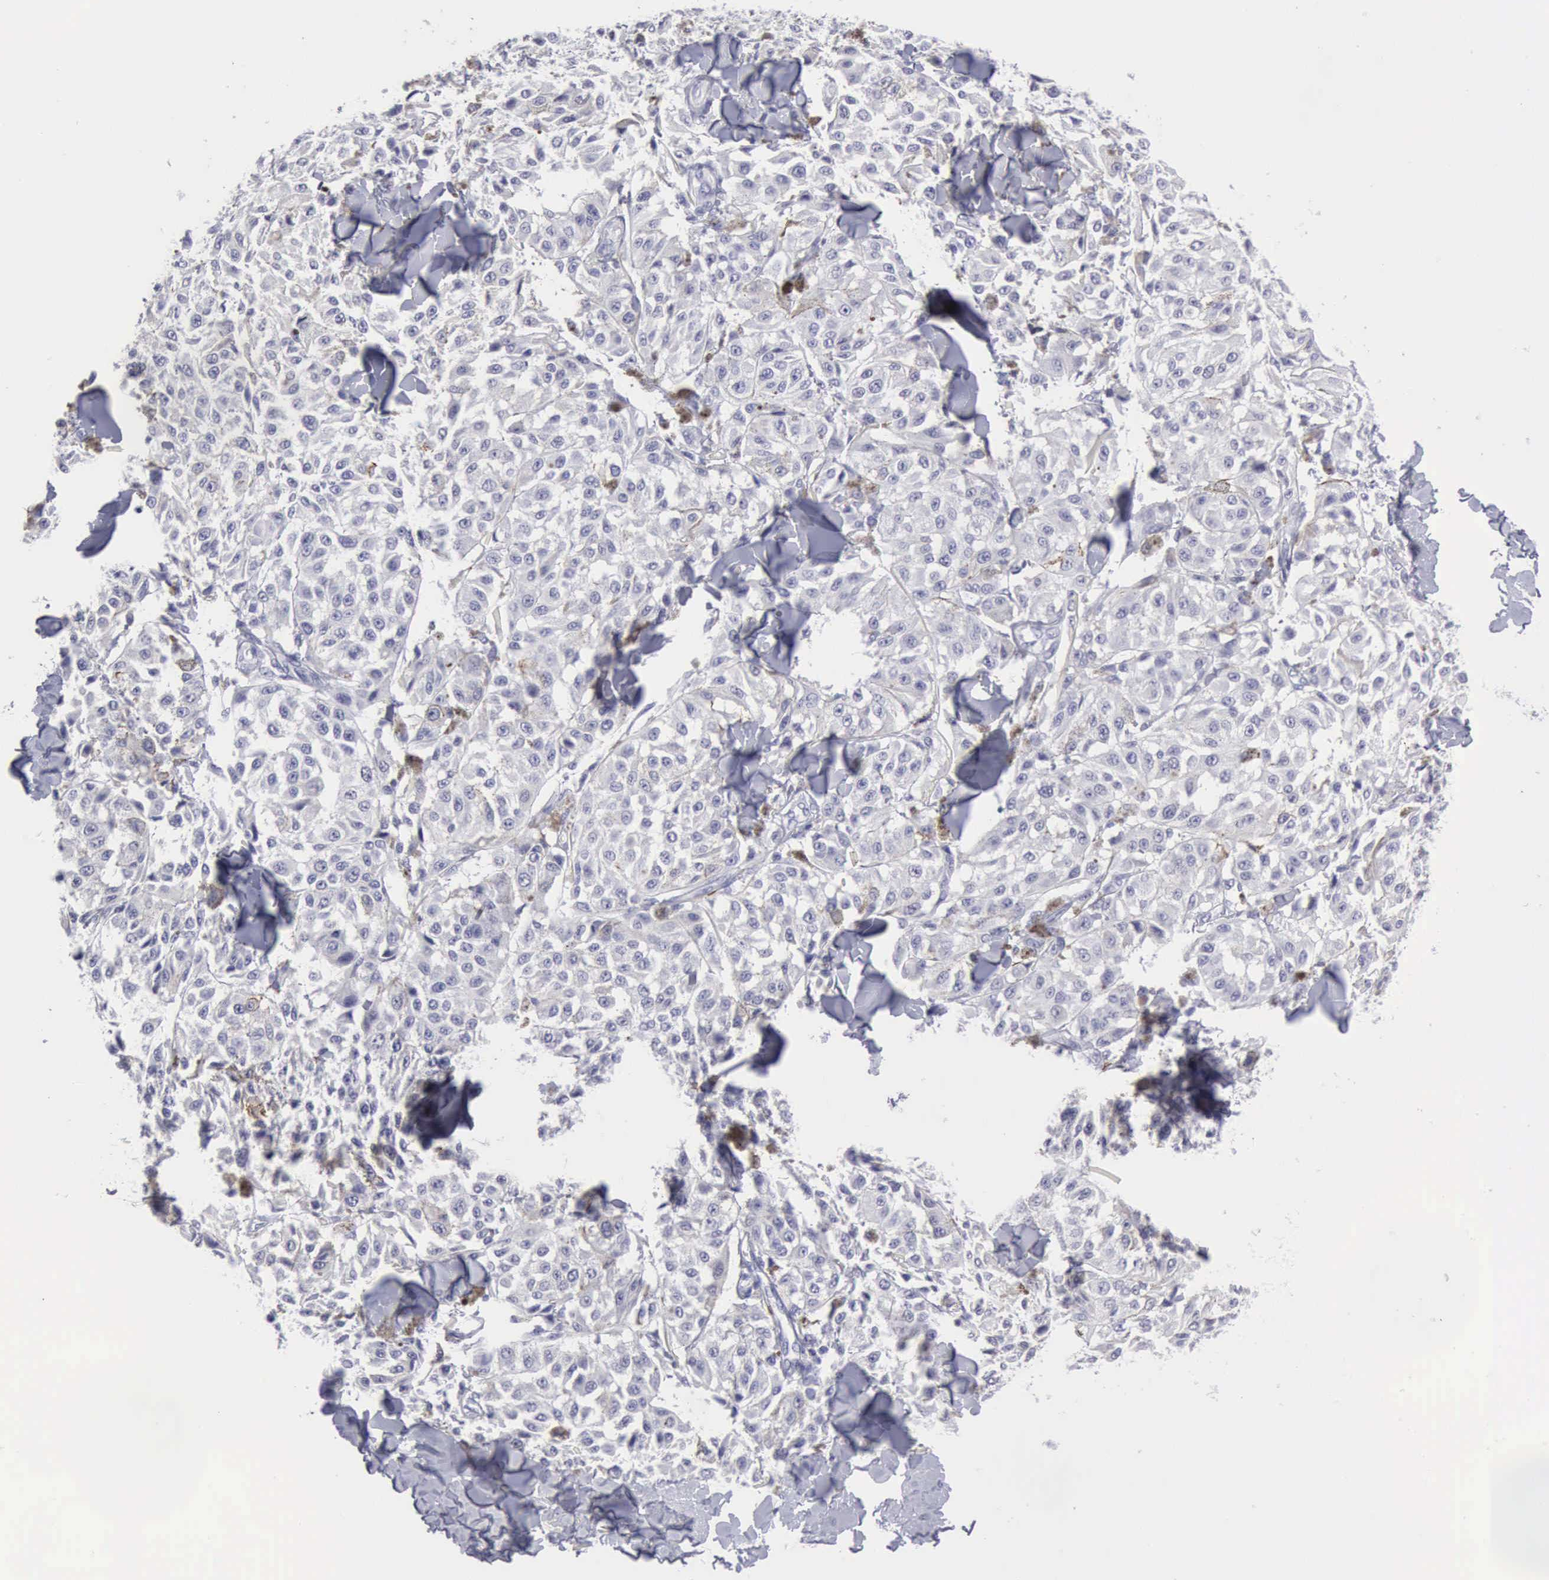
{"staining": {"intensity": "negative", "quantity": "none", "location": "none"}, "tissue": "melanoma", "cell_type": "Tumor cells", "image_type": "cancer", "snomed": [{"axis": "morphology", "description": "Malignant melanoma, NOS"}, {"axis": "topography", "description": "Skin"}], "caption": "DAB (3,3'-diaminobenzidine) immunohistochemical staining of melanoma displays no significant expression in tumor cells. (Brightfield microscopy of DAB IHC at high magnification).", "gene": "NCAM1", "patient": {"sex": "female", "age": 64}}